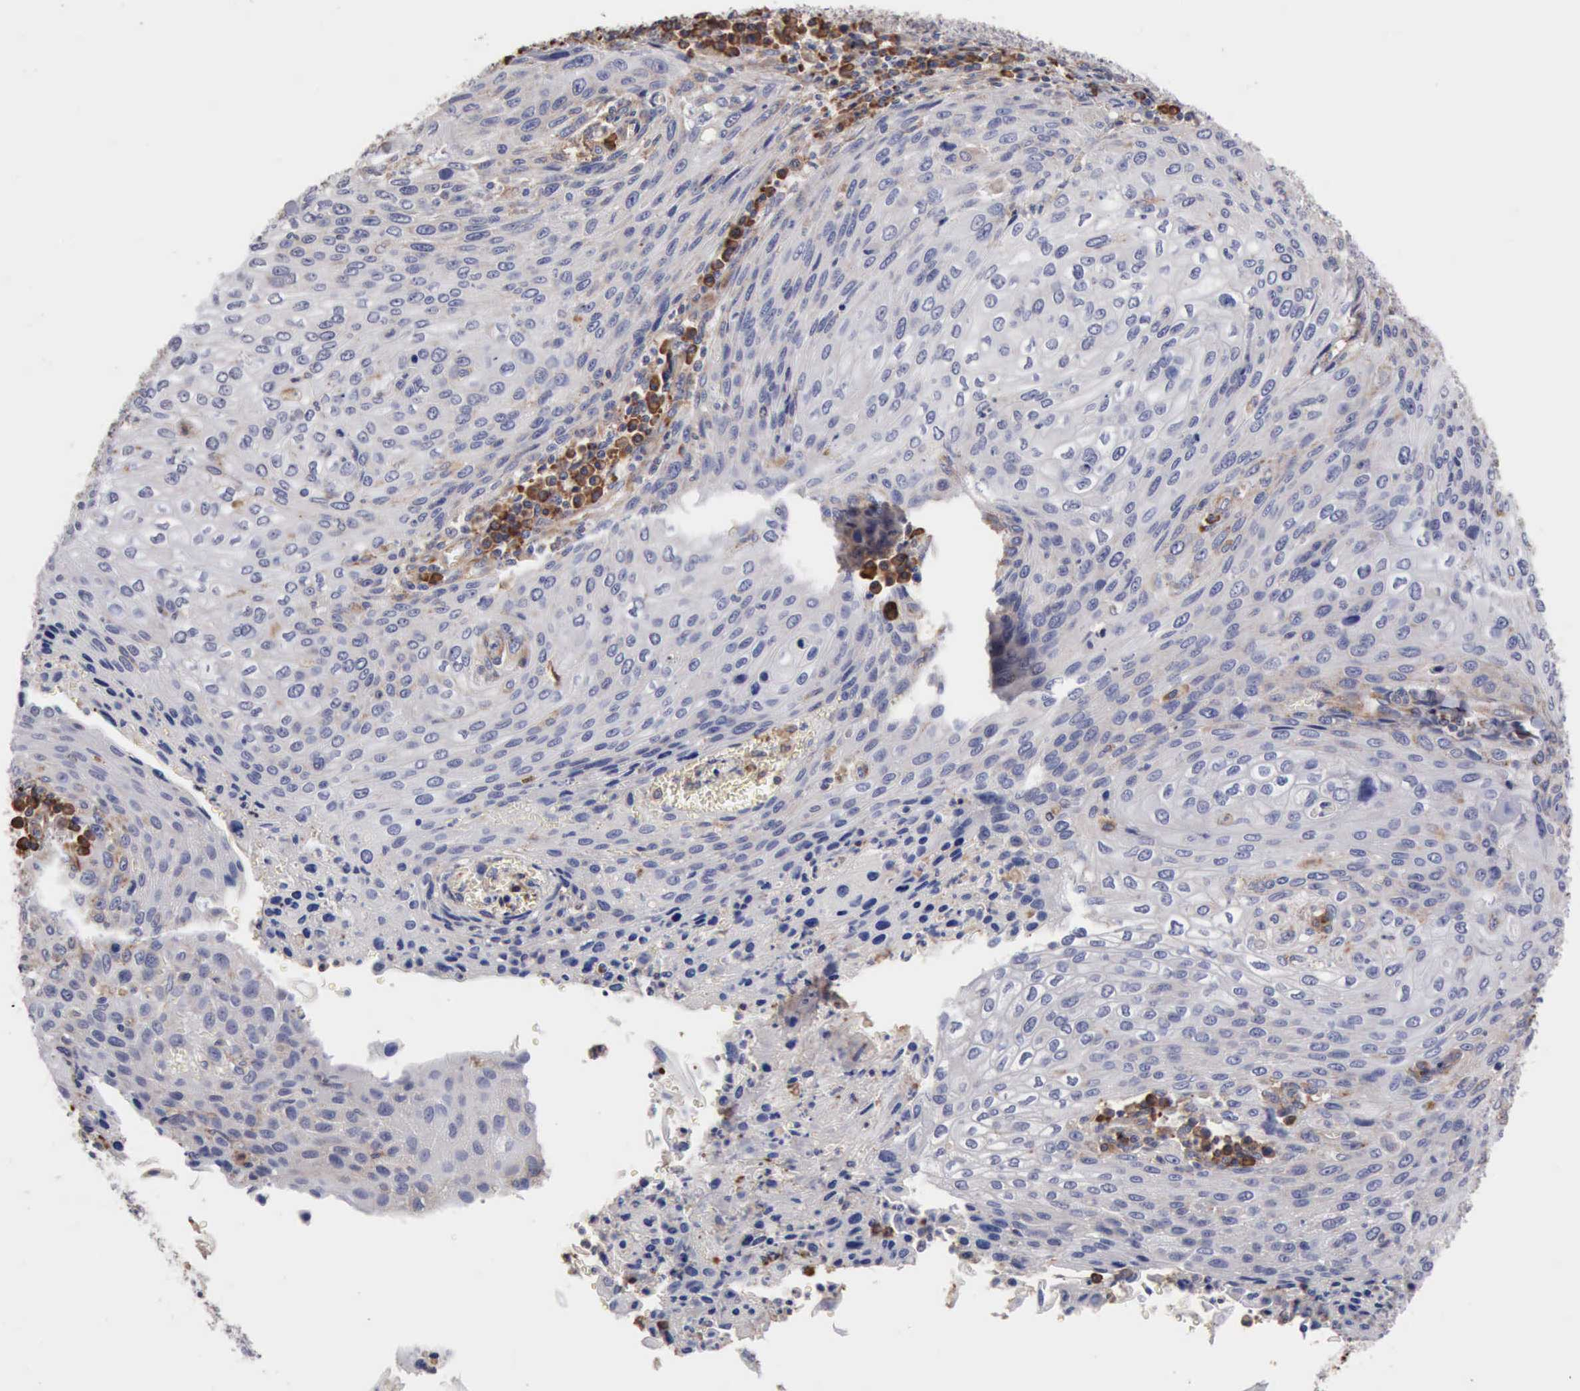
{"staining": {"intensity": "negative", "quantity": "none", "location": "none"}, "tissue": "cervical cancer", "cell_type": "Tumor cells", "image_type": "cancer", "snomed": [{"axis": "morphology", "description": "Squamous cell carcinoma, NOS"}, {"axis": "topography", "description": "Cervix"}], "caption": "DAB (3,3'-diaminobenzidine) immunohistochemical staining of cervical cancer (squamous cell carcinoma) reveals no significant staining in tumor cells.", "gene": "GPR101", "patient": {"sex": "female", "age": 32}}